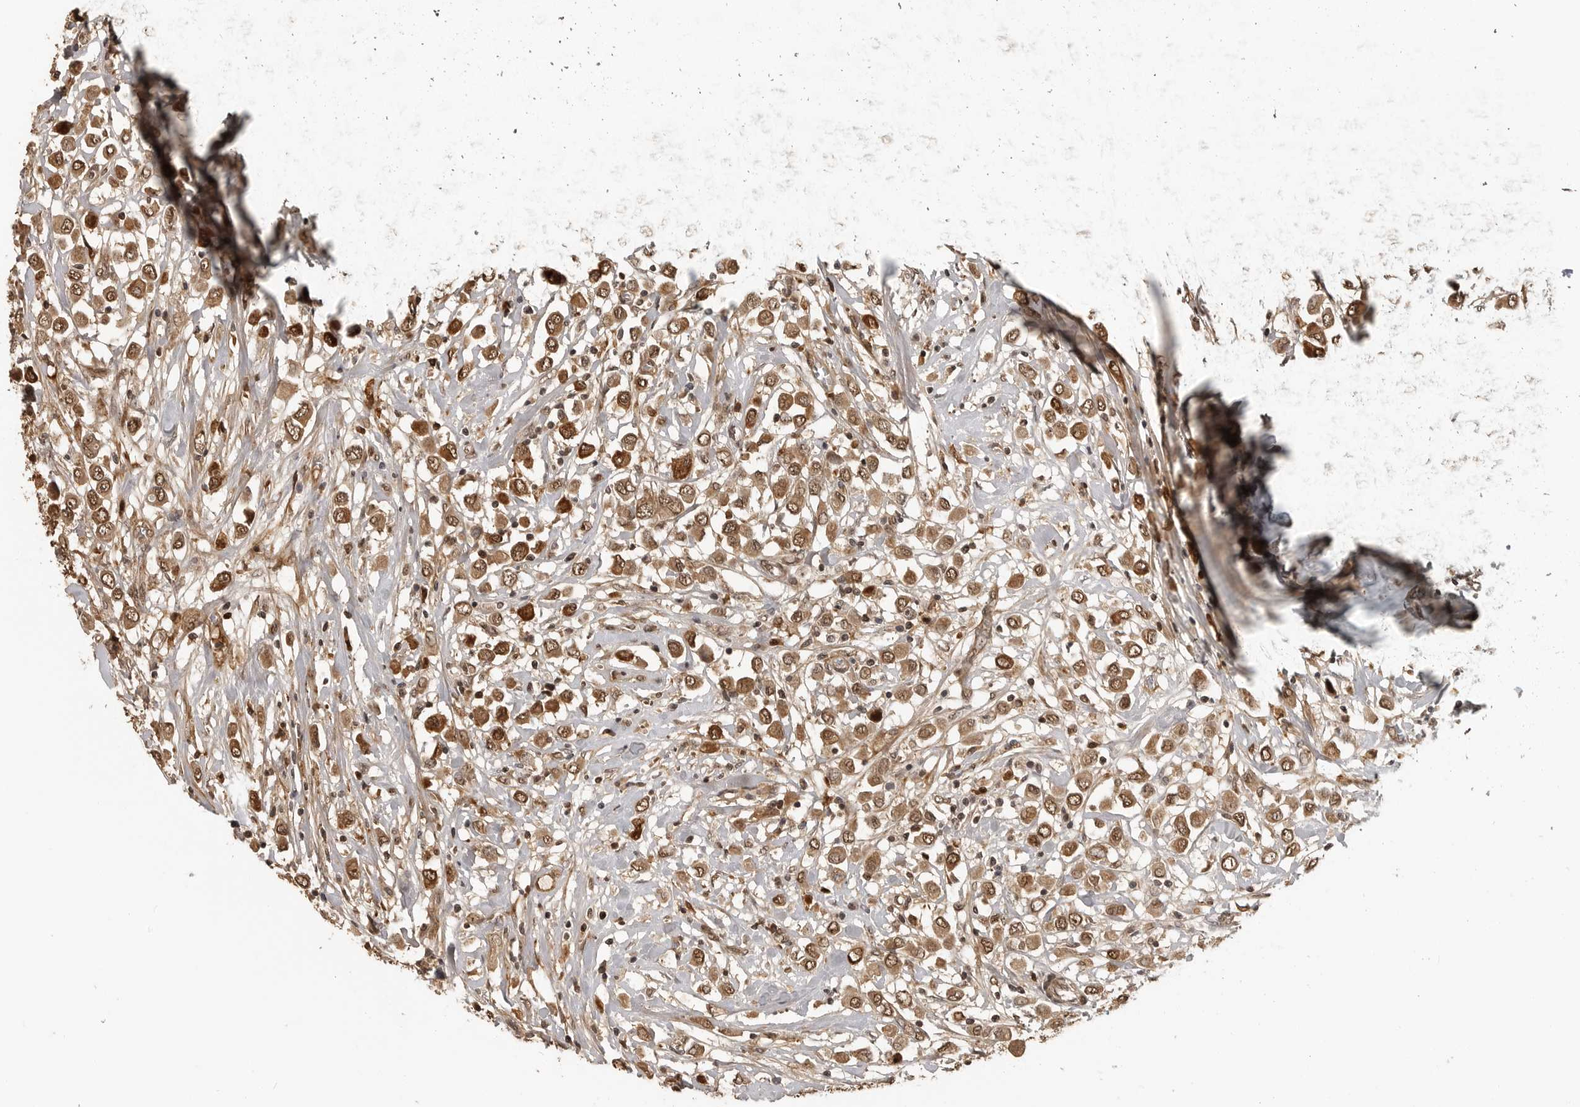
{"staining": {"intensity": "moderate", "quantity": ">75%", "location": "cytoplasmic/membranous,nuclear"}, "tissue": "breast cancer", "cell_type": "Tumor cells", "image_type": "cancer", "snomed": [{"axis": "morphology", "description": "Duct carcinoma"}, {"axis": "topography", "description": "Breast"}], "caption": "This is an image of immunohistochemistry staining of intraductal carcinoma (breast), which shows moderate positivity in the cytoplasmic/membranous and nuclear of tumor cells.", "gene": "CLOCK", "patient": {"sex": "female", "age": 61}}